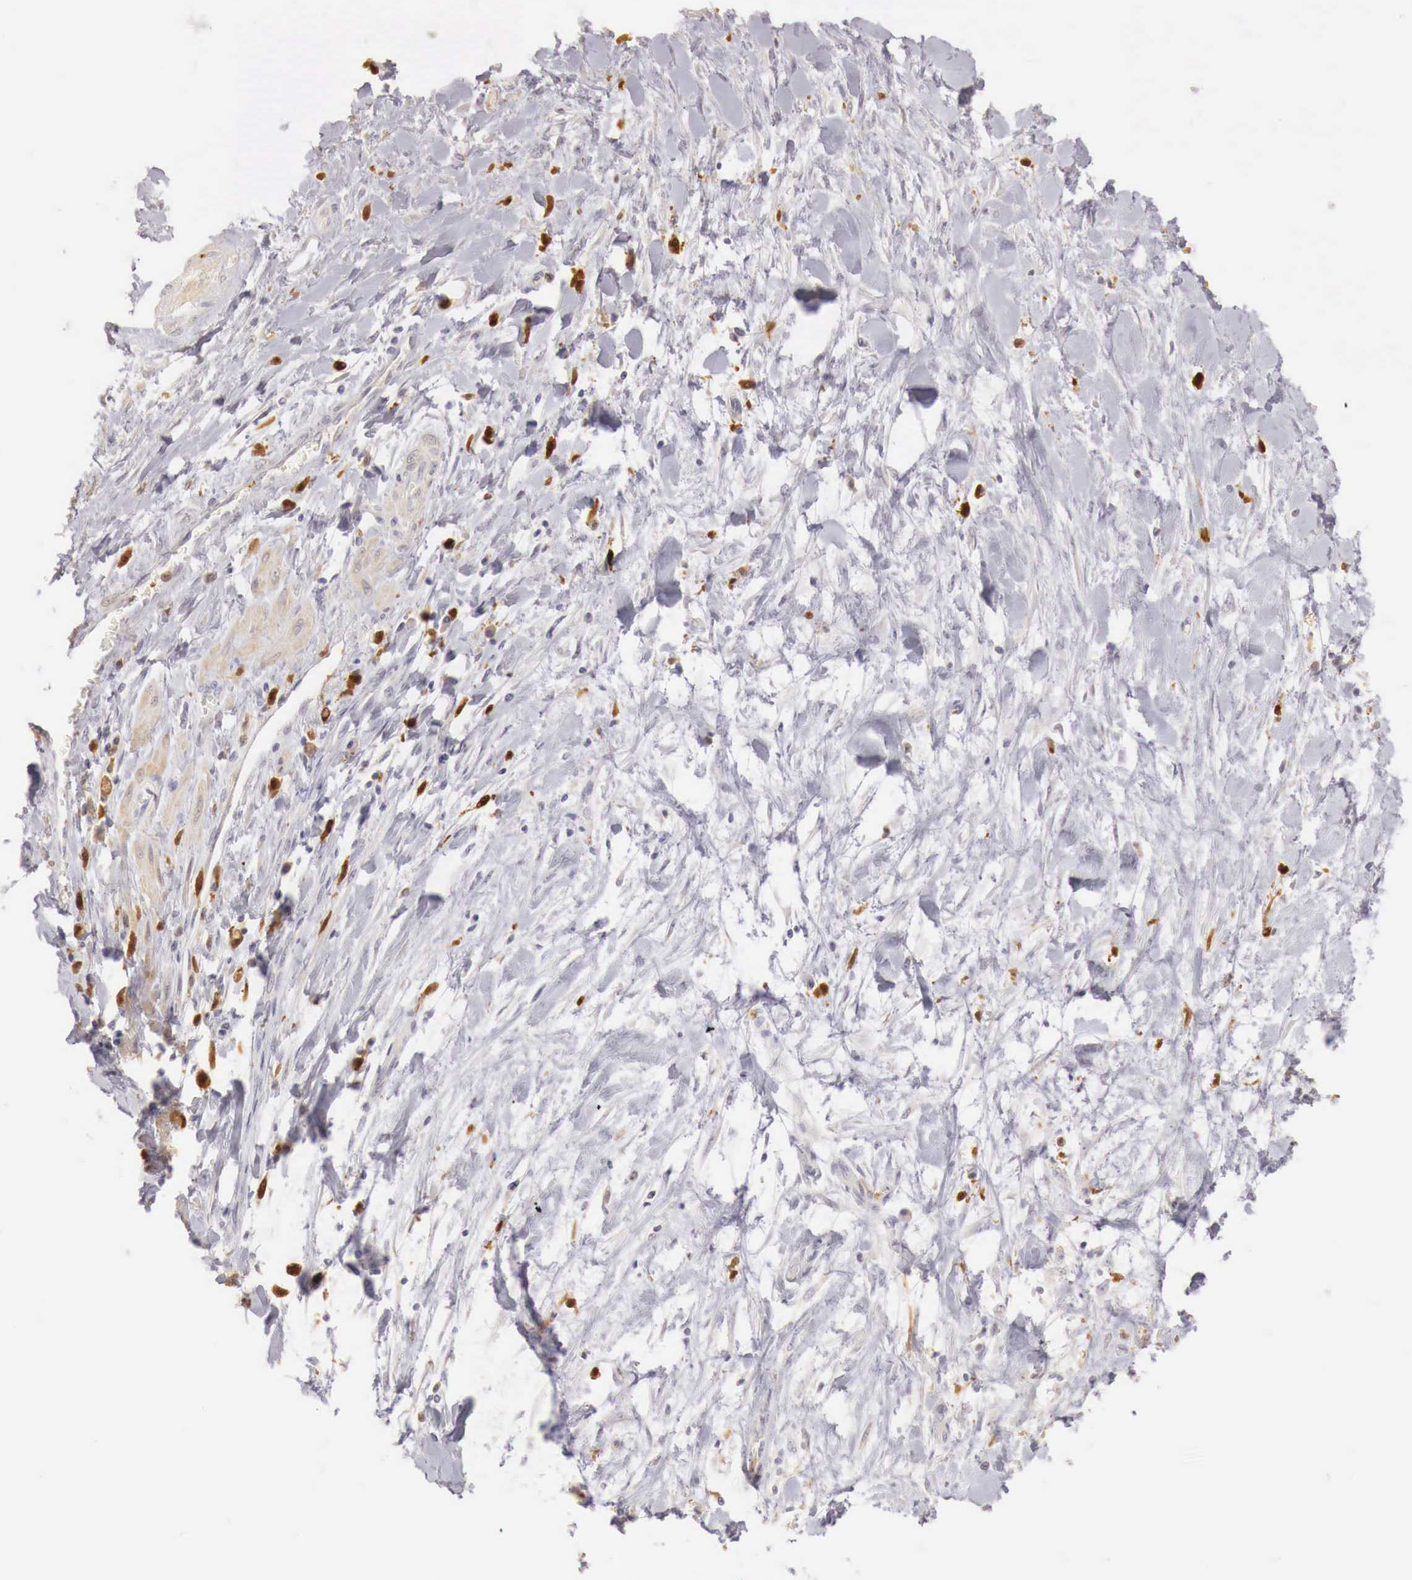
{"staining": {"intensity": "weak", "quantity": "<25%", "location": "cytoplasmic/membranous"}, "tissue": "liver cancer", "cell_type": "Tumor cells", "image_type": "cancer", "snomed": [{"axis": "morphology", "description": "Cholangiocarcinoma"}, {"axis": "topography", "description": "Liver"}], "caption": "An image of liver cancer (cholangiocarcinoma) stained for a protein shows no brown staining in tumor cells.", "gene": "RENBP", "patient": {"sex": "male", "age": 57}}